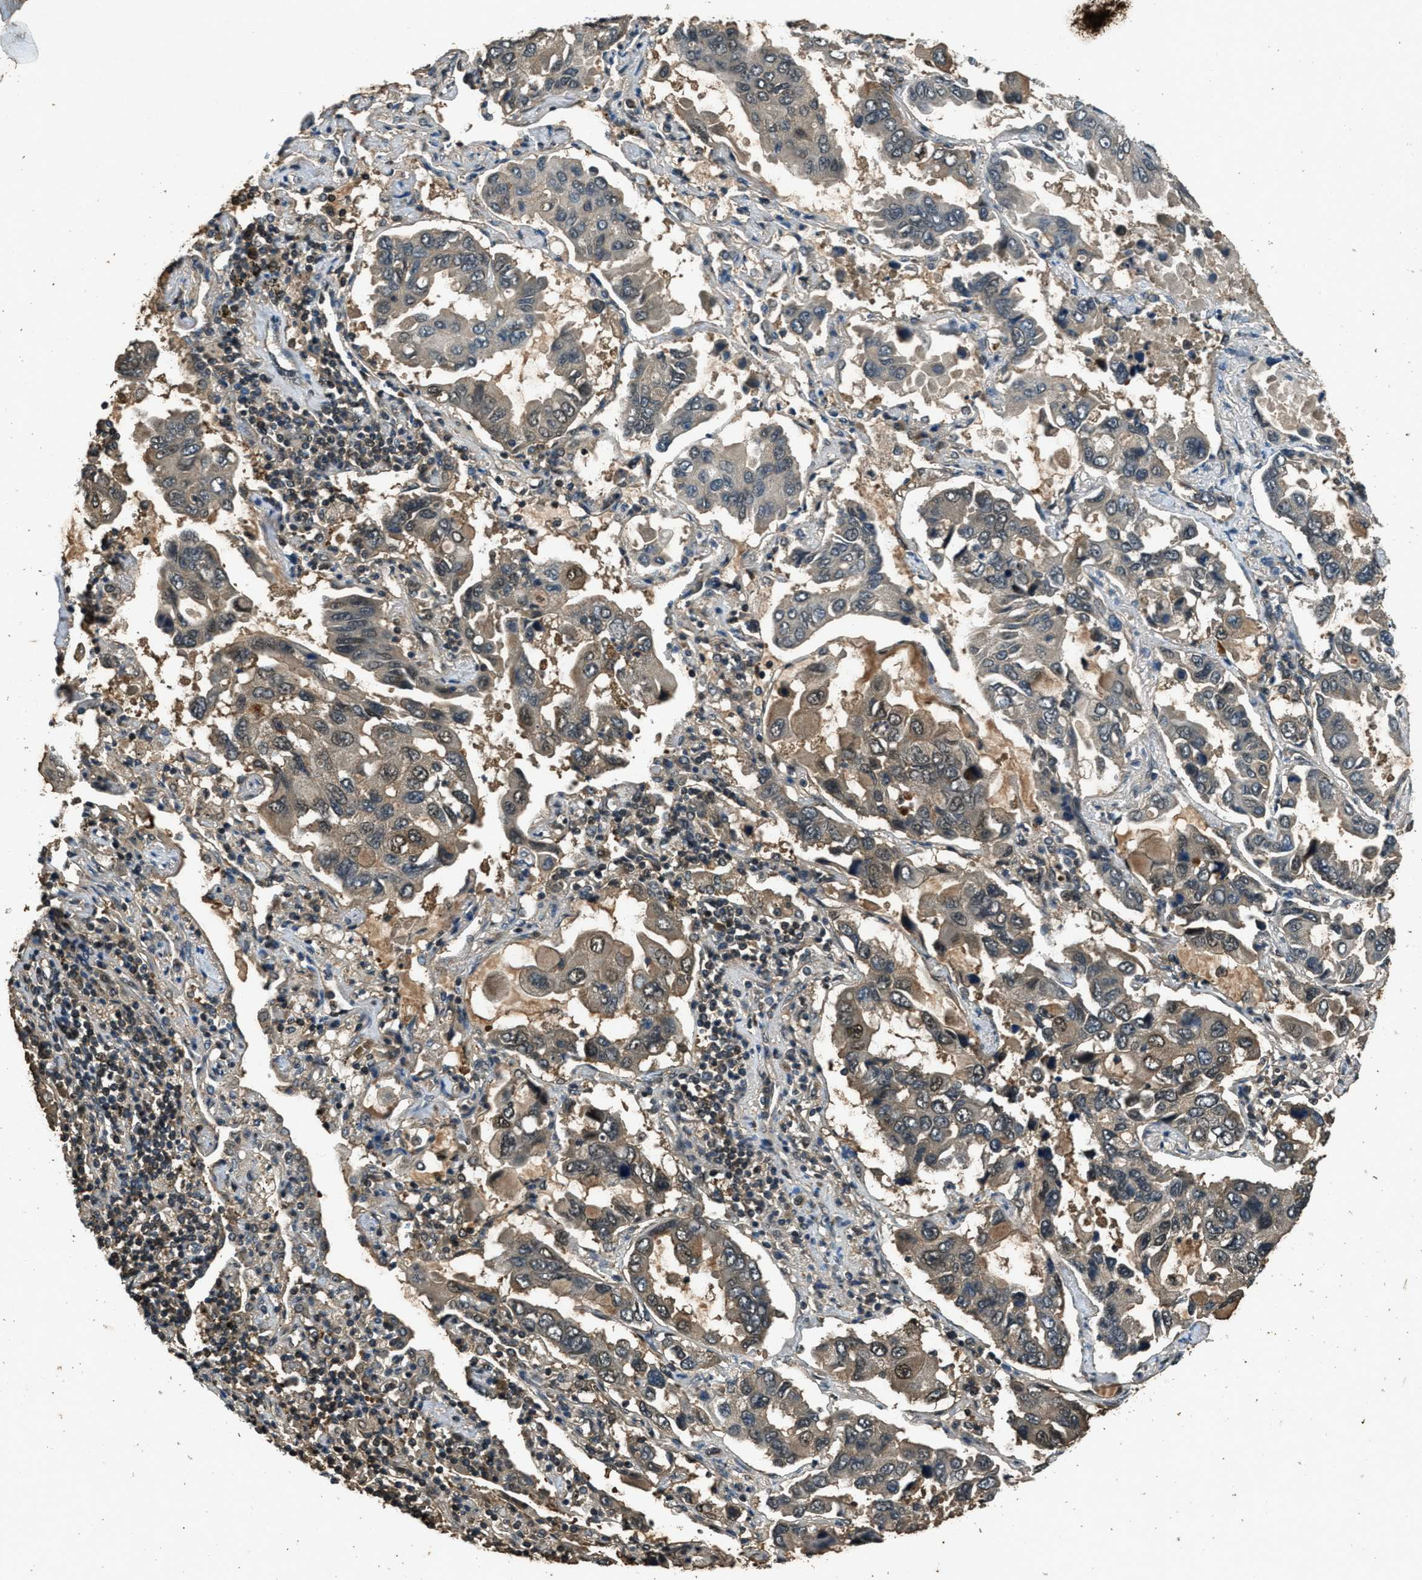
{"staining": {"intensity": "weak", "quantity": "25%-75%", "location": "cytoplasmic/membranous,nuclear"}, "tissue": "lung cancer", "cell_type": "Tumor cells", "image_type": "cancer", "snomed": [{"axis": "morphology", "description": "Adenocarcinoma, NOS"}, {"axis": "topography", "description": "Lung"}], "caption": "A micrograph of adenocarcinoma (lung) stained for a protein demonstrates weak cytoplasmic/membranous and nuclear brown staining in tumor cells.", "gene": "DUSP6", "patient": {"sex": "male", "age": 64}}